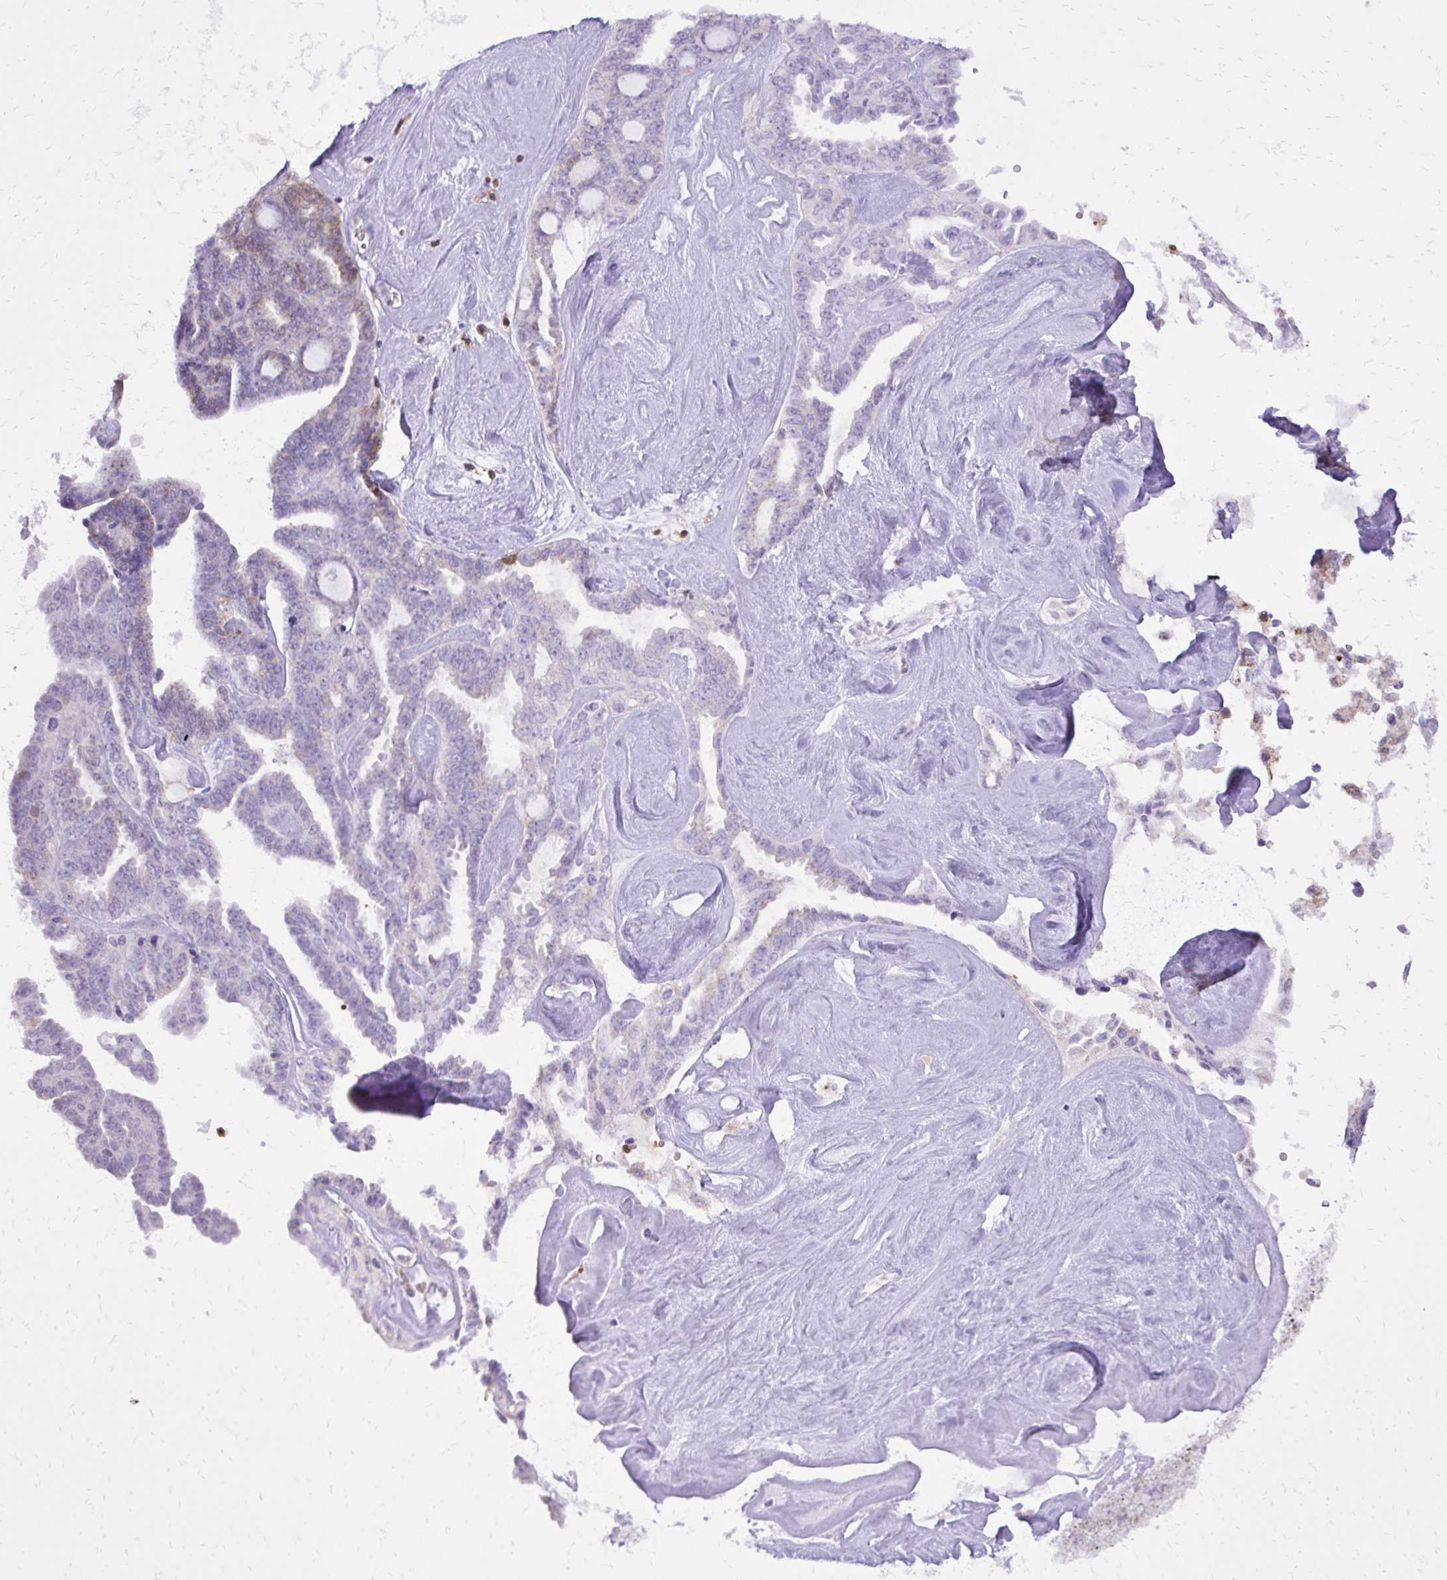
{"staining": {"intensity": "negative", "quantity": "none", "location": "none"}, "tissue": "ovarian cancer", "cell_type": "Tumor cells", "image_type": "cancer", "snomed": [{"axis": "morphology", "description": "Cystadenocarcinoma, serous, NOS"}, {"axis": "topography", "description": "Ovary"}], "caption": "Immunohistochemistry (IHC) histopathology image of neoplastic tissue: ovarian cancer (serous cystadenocarcinoma) stained with DAB (3,3'-diaminobenzidine) reveals no significant protein positivity in tumor cells.", "gene": "CAT", "patient": {"sex": "female", "age": 71}}